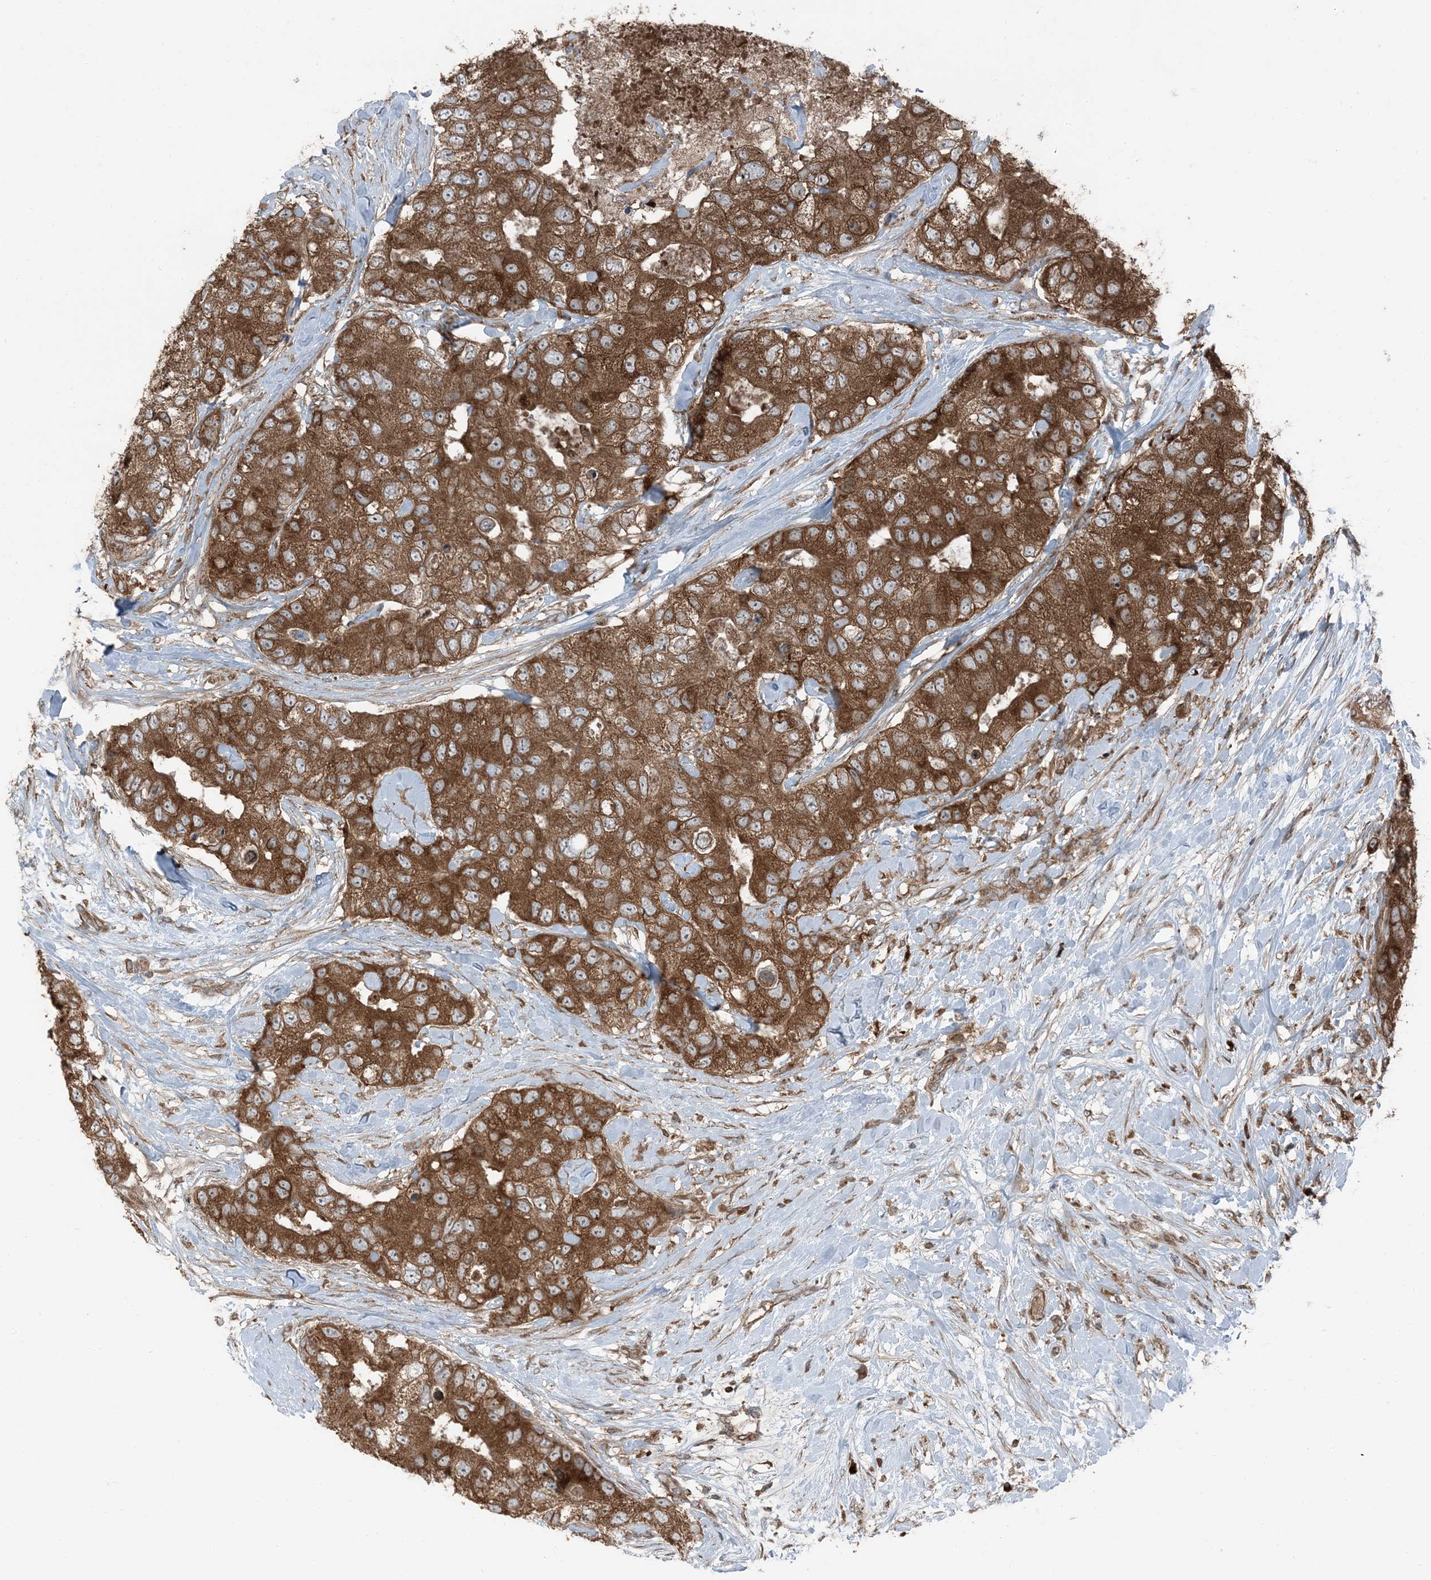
{"staining": {"intensity": "strong", "quantity": ">75%", "location": "cytoplasmic/membranous"}, "tissue": "breast cancer", "cell_type": "Tumor cells", "image_type": "cancer", "snomed": [{"axis": "morphology", "description": "Duct carcinoma"}, {"axis": "topography", "description": "Breast"}], "caption": "Immunohistochemistry histopathology image of neoplastic tissue: breast cancer (intraductal carcinoma) stained using immunohistochemistry (IHC) shows high levels of strong protein expression localized specifically in the cytoplasmic/membranous of tumor cells, appearing as a cytoplasmic/membranous brown color.", "gene": "RAB3GAP1", "patient": {"sex": "female", "age": 62}}